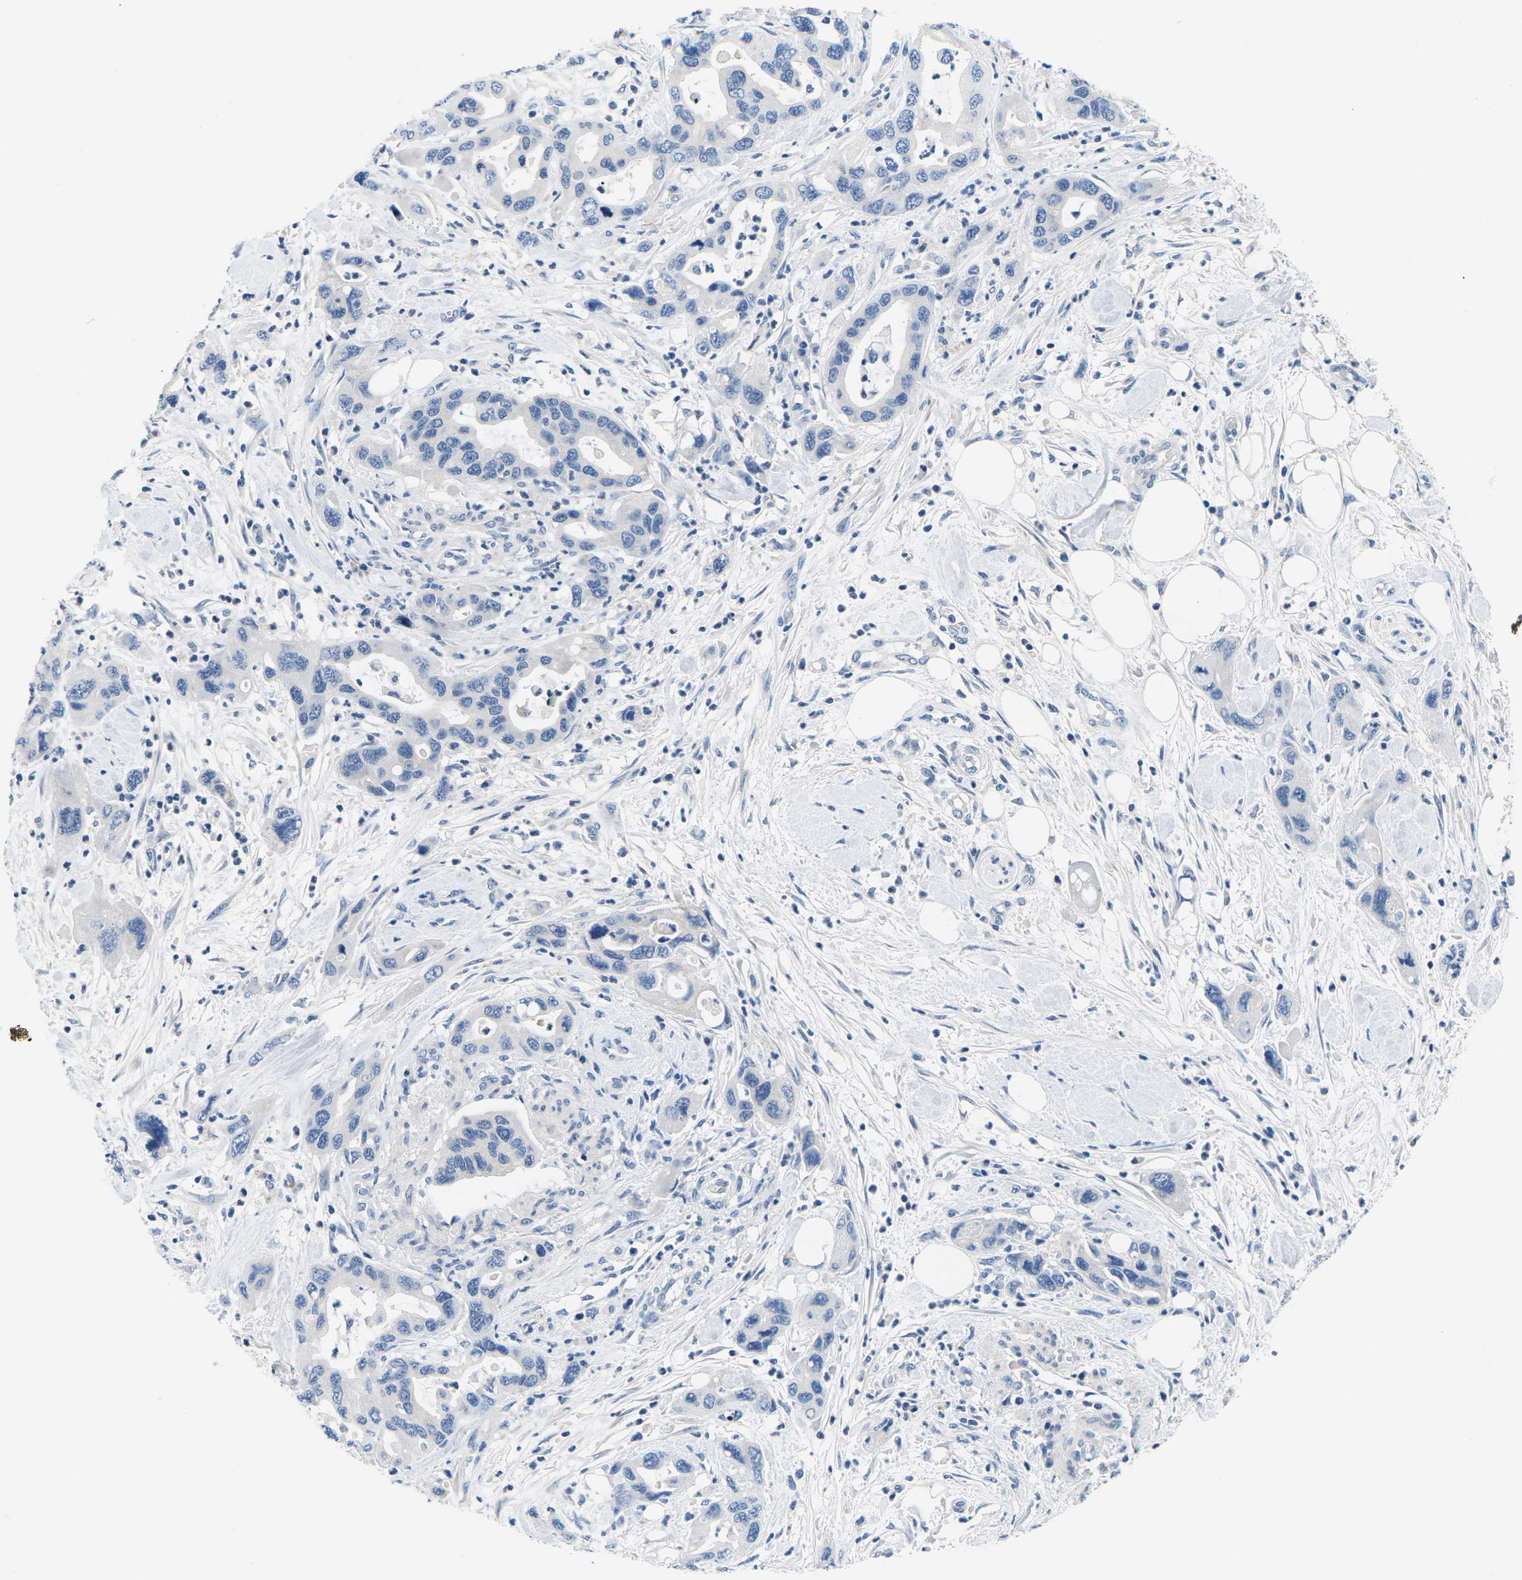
{"staining": {"intensity": "negative", "quantity": "none", "location": "none"}, "tissue": "pancreatic cancer", "cell_type": "Tumor cells", "image_type": "cancer", "snomed": [{"axis": "morphology", "description": "Normal tissue, NOS"}, {"axis": "morphology", "description": "Adenocarcinoma, NOS"}, {"axis": "topography", "description": "Pancreas"}], "caption": "This is an IHC histopathology image of human pancreatic cancer (adenocarcinoma). There is no expression in tumor cells.", "gene": "TSPAN2", "patient": {"sex": "female", "age": 71}}